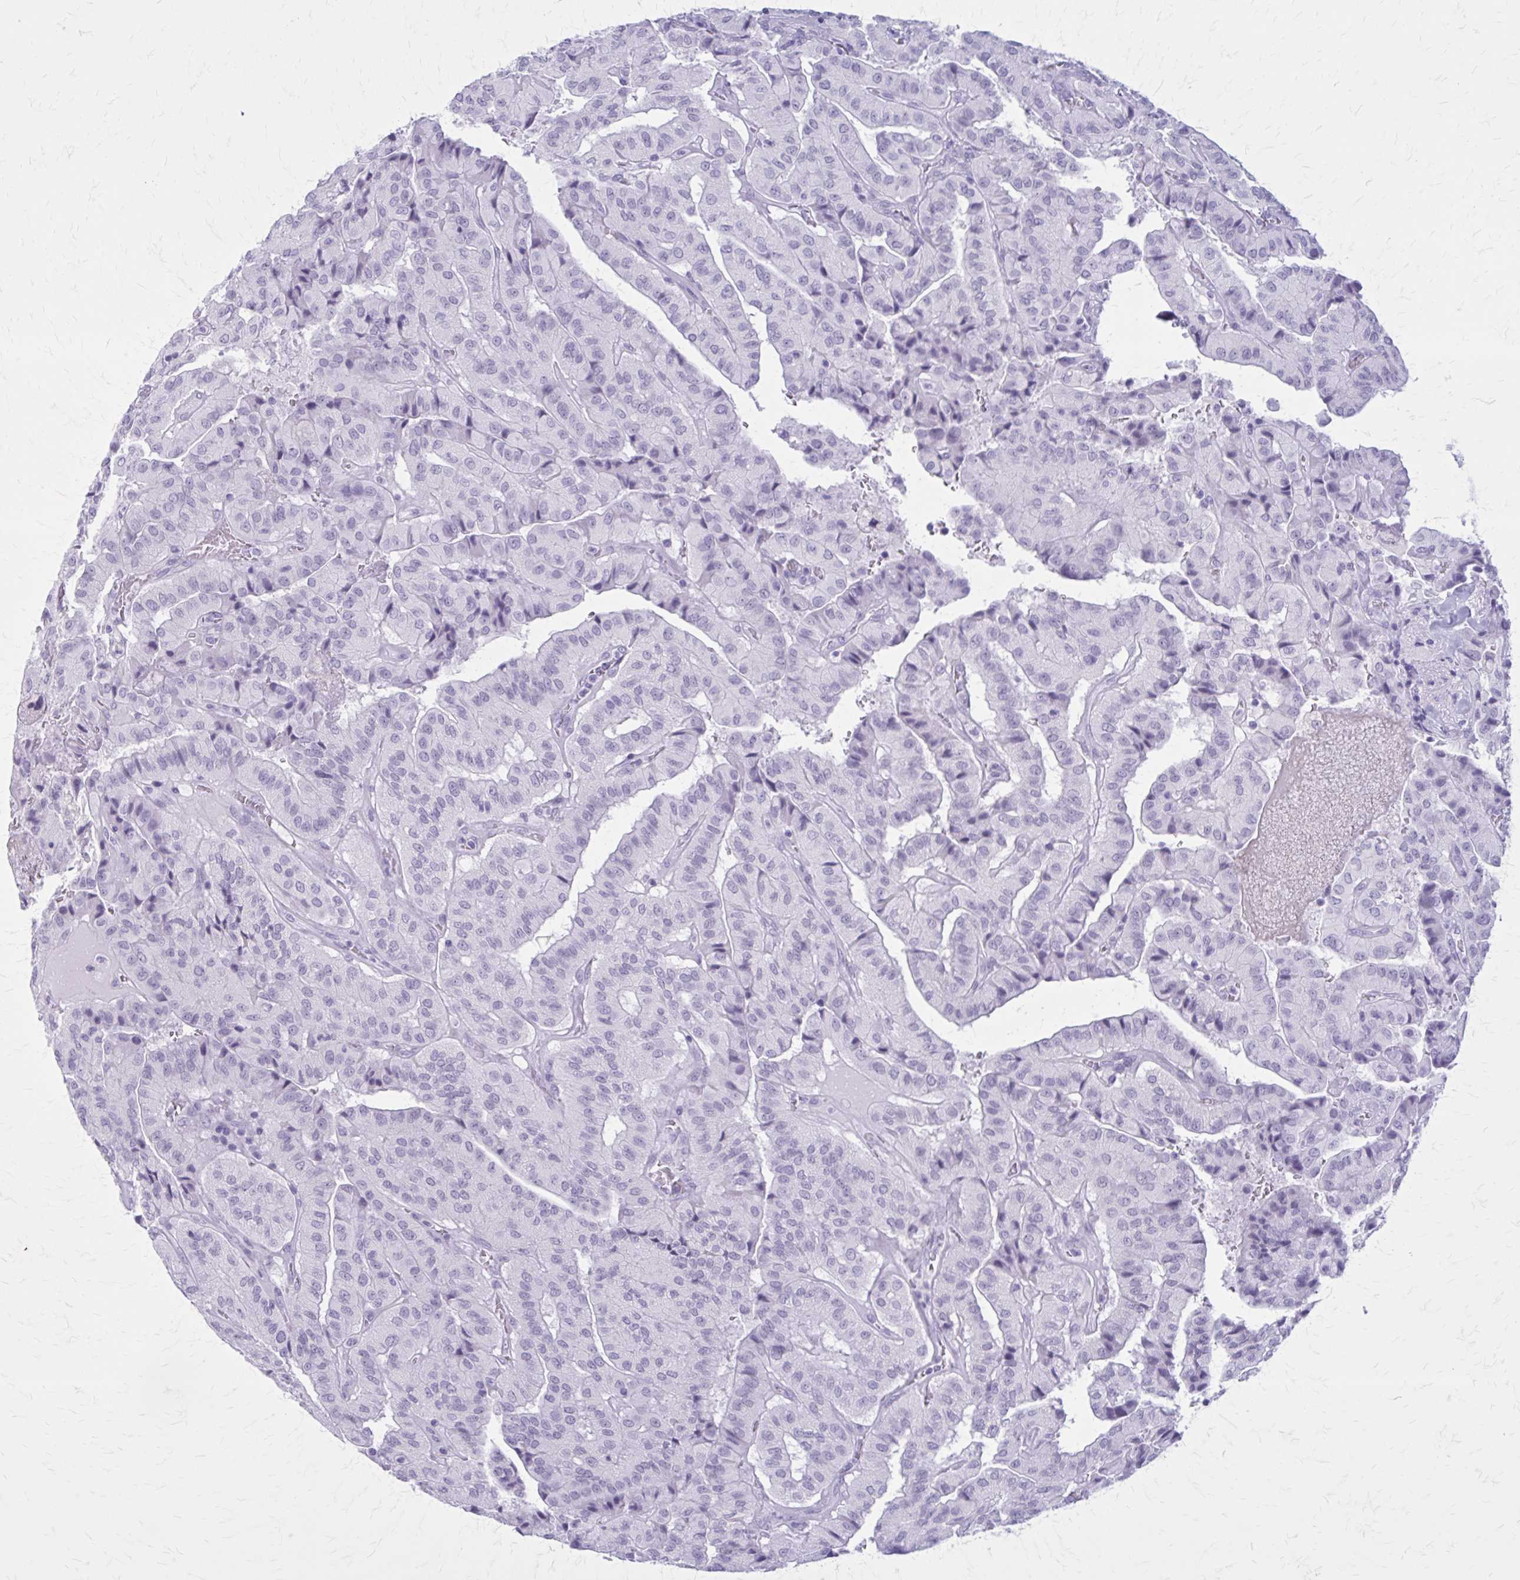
{"staining": {"intensity": "negative", "quantity": "none", "location": "none"}, "tissue": "thyroid cancer", "cell_type": "Tumor cells", "image_type": "cancer", "snomed": [{"axis": "morphology", "description": "Normal tissue, NOS"}, {"axis": "morphology", "description": "Papillary adenocarcinoma, NOS"}, {"axis": "topography", "description": "Thyroid gland"}], "caption": "Immunohistochemistry (IHC) photomicrograph of neoplastic tissue: thyroid papillary adenocarcinoma stained with DAB exhibits no significant protein staining in tumor cells. (Stains: DAB immunohistochemistry (IHC) with hematoxylin counter stain, Microscopy: brightfield microscopy at high magnification).", "gene": "GAD1", "patient": {"sex": "female", "age": 59}}